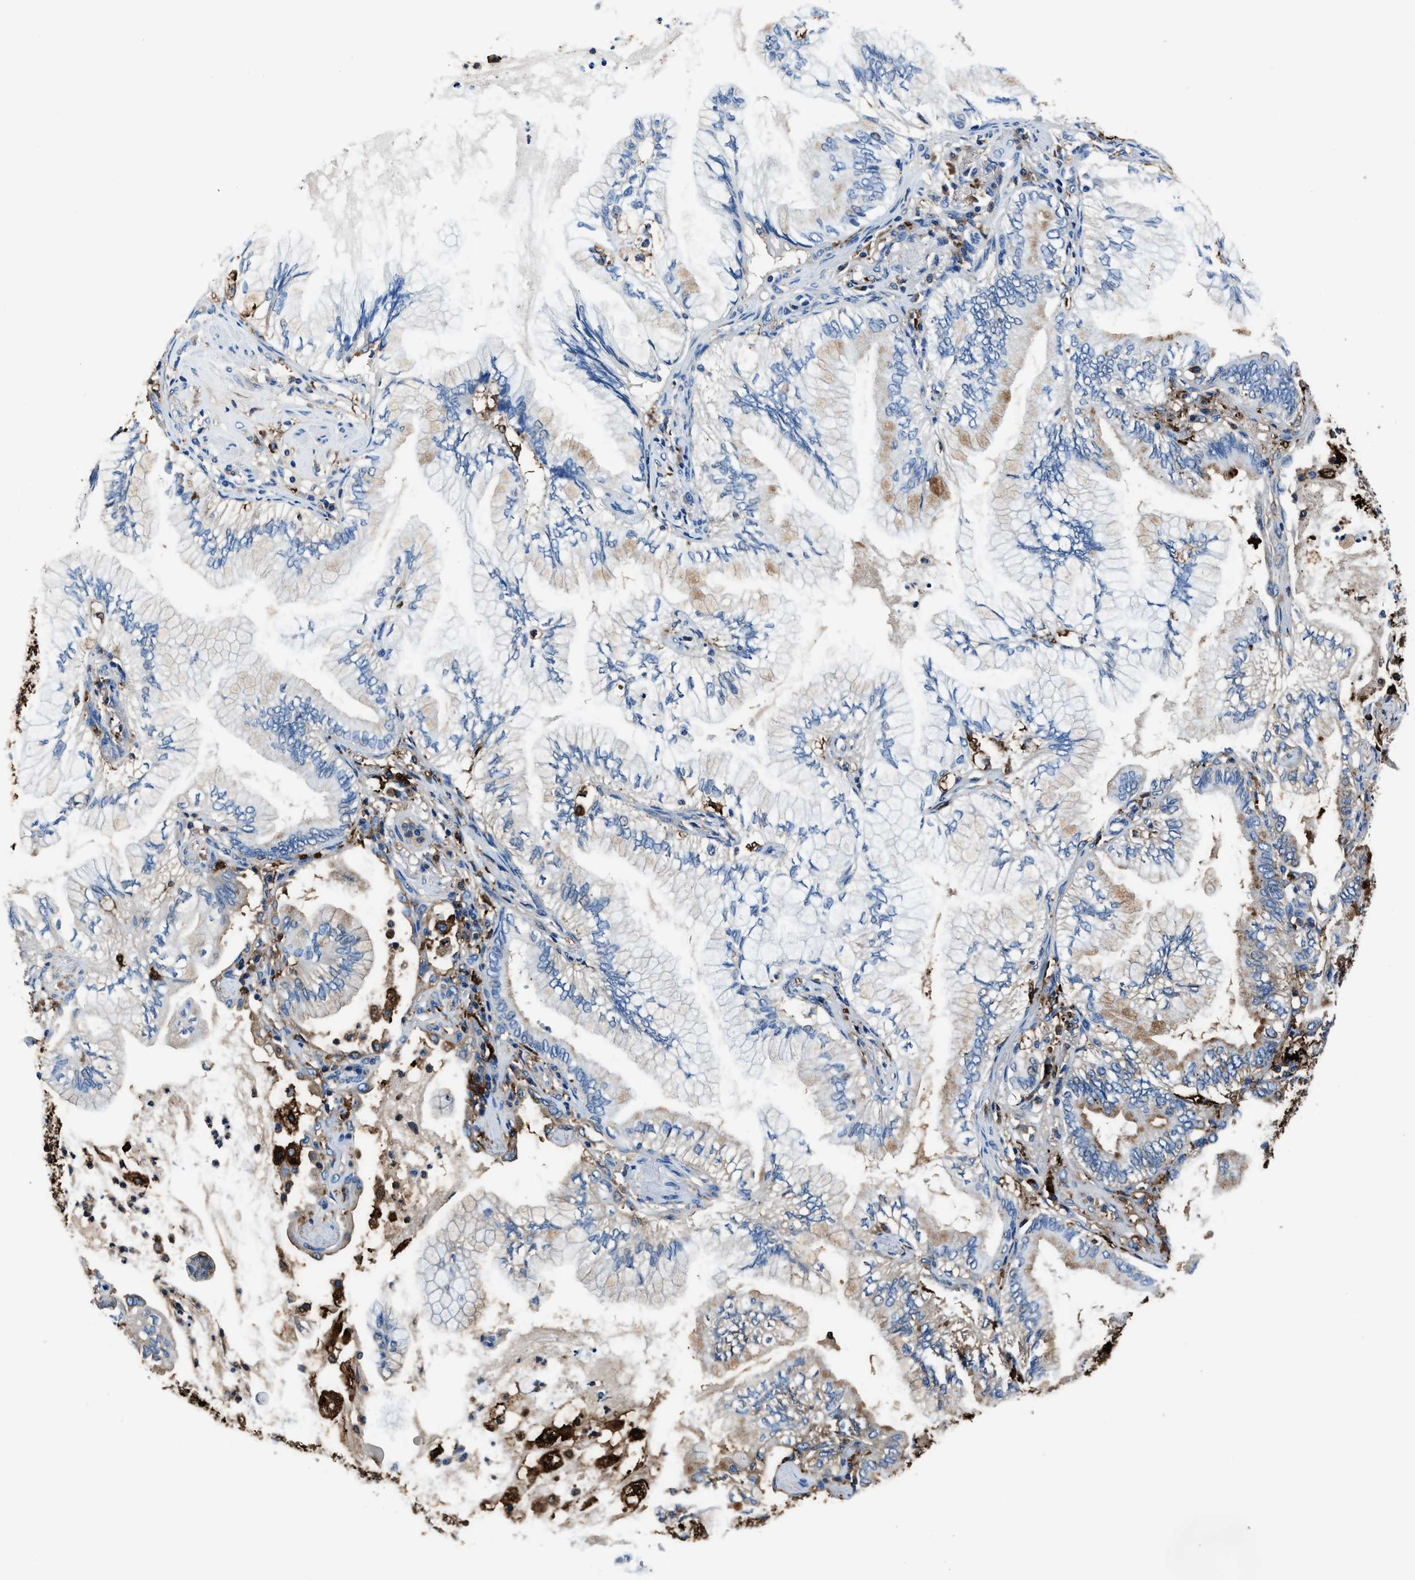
{"staining": {"intensity": "weak", "quantity": "<25%", "location": "cytoplasmic/membranous"}, "tissue": "lung cancer", "cell_type": "Tumor cells", "image_type": "cancer", "snomed": [{"axis": "morphology", "description": "Normal tissue, NOS"}, {"axis": "morphology", "description": "Adenocarcinoma, NOS"}, {"axis": "topography", "description": "Bronchus"}, {"axis": "topography", "description": "Lung"}], "caption": "The immunohistochemistry (IHC) micrograph has no significant positivity in tumor cells of adenocarcinoma (lung) tissue.", "gene": "FTL", "patient": {"sex": "female", "age": 70}}